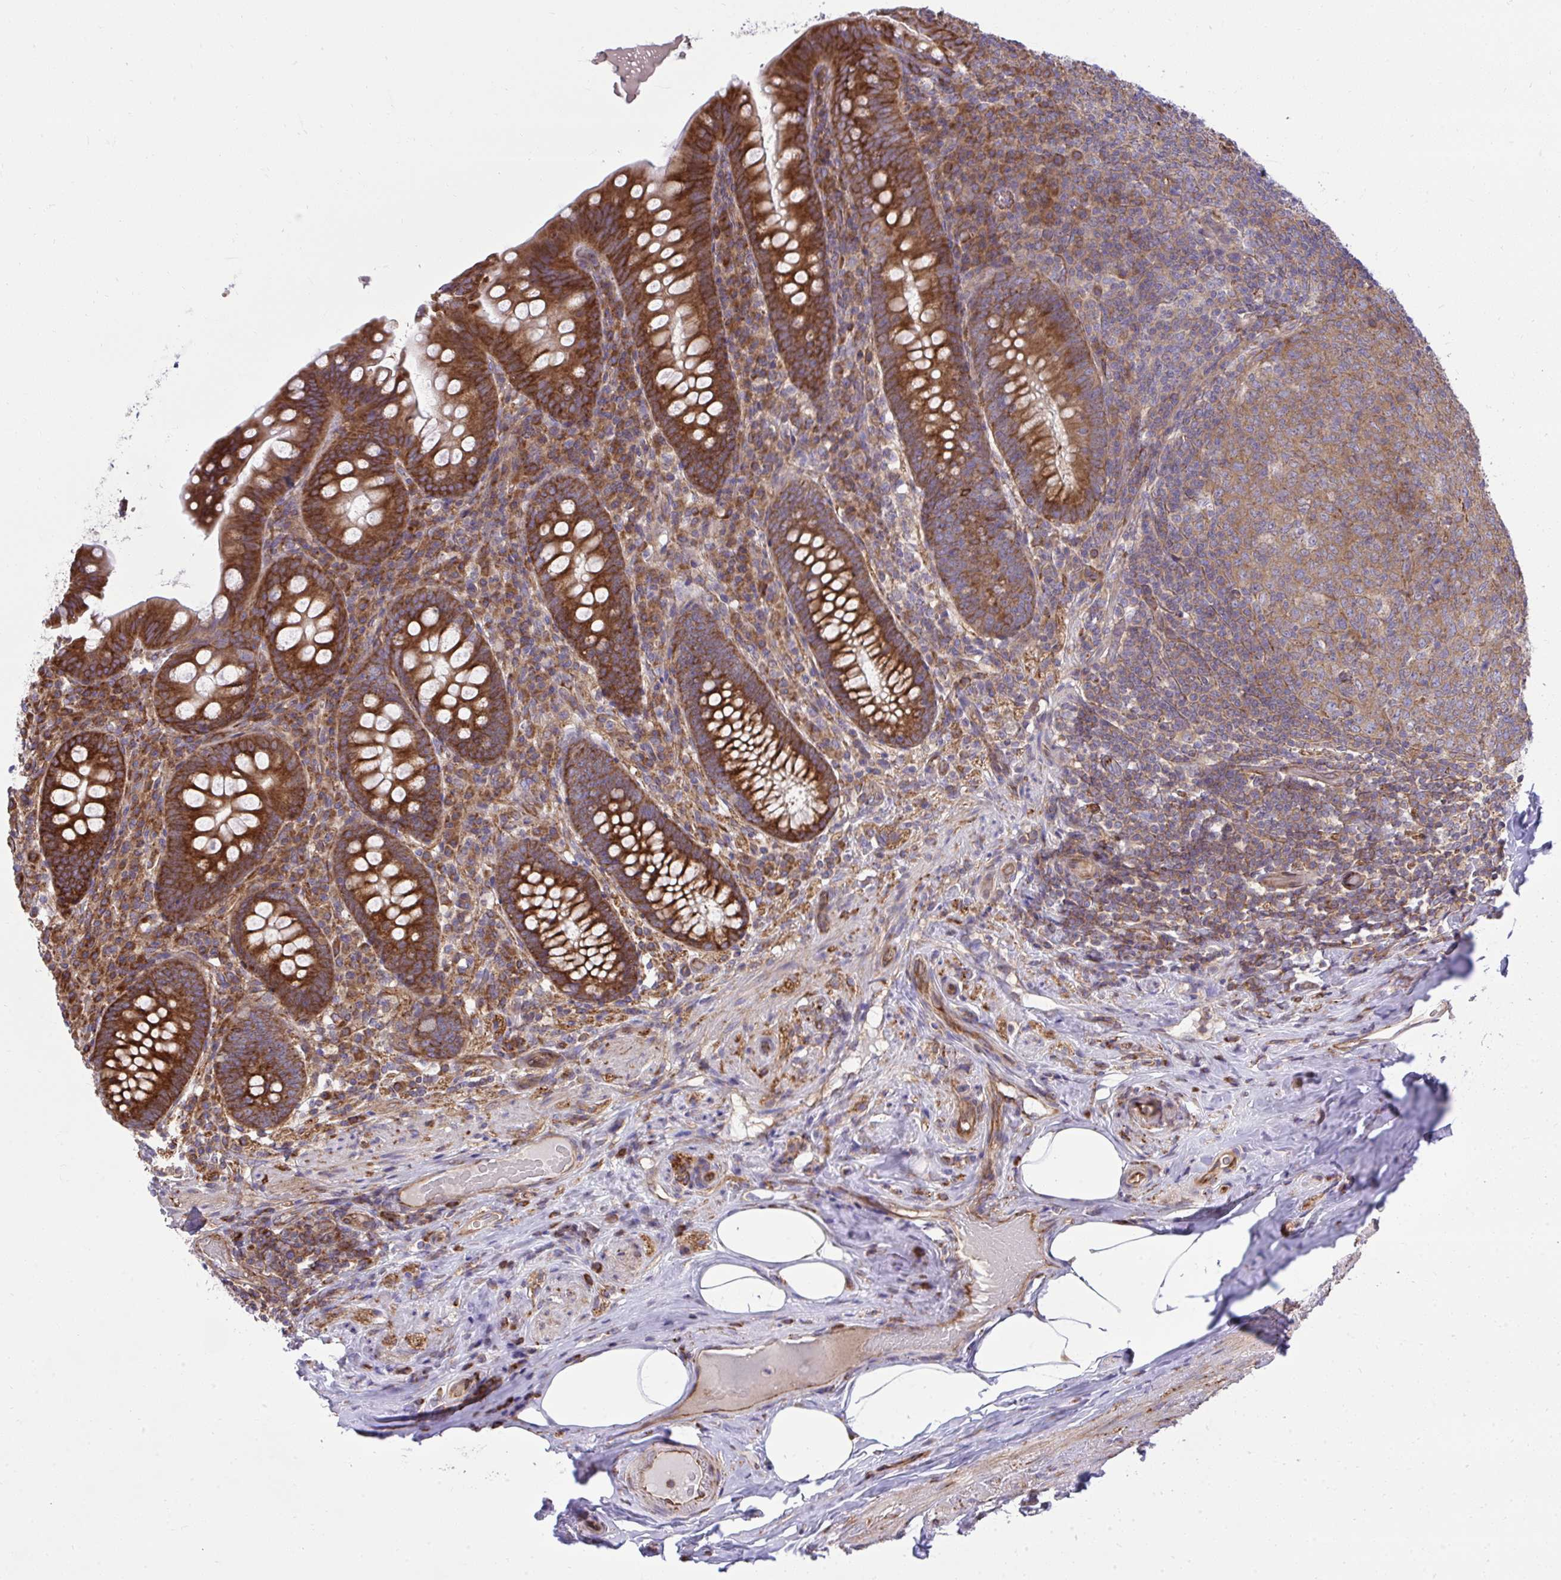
{"staining": {"intensity": "strong", "quantity": ">75%", "location": "cytoplasmic/membranous"}, "tissue": "appendix", "cell_type": "Glandular cells", "image_type": "normal", "snomed": [{"axis": "morphology", "description": "Normal tissue, NOS"}, {"axis": "topography", "description": "Appendix"}], "caption": "Approximately >75% of glandular cells in normal appendix display strong cytoplasmic/membranous protein staining as visualized by brown immunohistochemical staining.", "gene": "NMNAT3", "patient": {"sex": "male", "age": 71}}